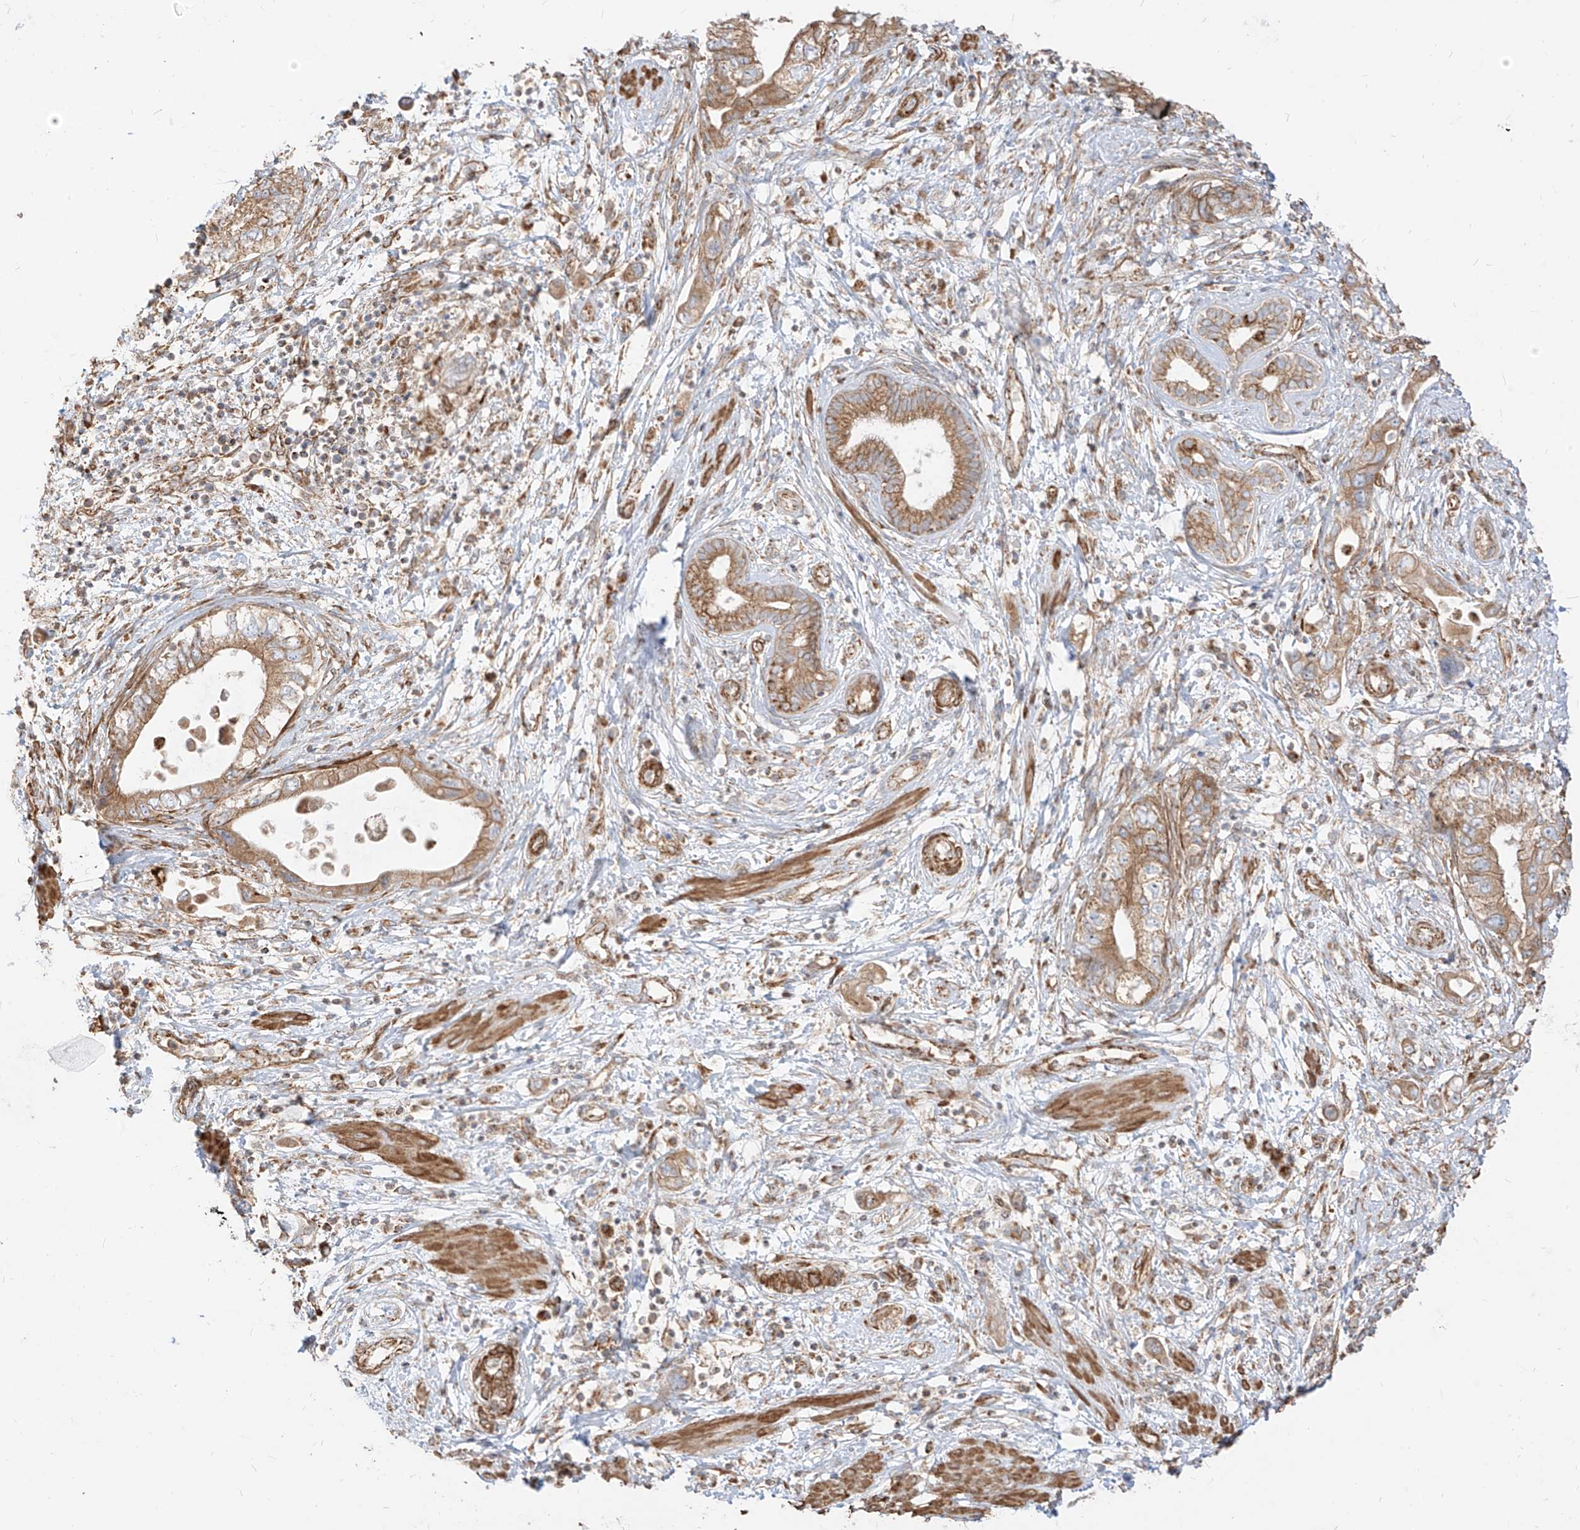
{"staining": {"intensity": "moderate", "quantity": ">75%", "location": "cytoplasmic/membranous"}, "tissue": "pancreatic cancer", "cell_type": "Tumor cells", "image_type": "cancer", "snomed": [{"axis": "morphology", "description": "Adenocarcinoma, NOS"}, {"axis": "topography", "description": "Pancreas"}], "caption": "A high-resolution histopathology image shows IHC staining of pancreatic cancer (adenocarcinoma), which displays moderate cytoplasmic/membranous staining in about >75% of tumor cells.", "gene": "PLCL1", "patient": {"sex": "female", "age": 73}}